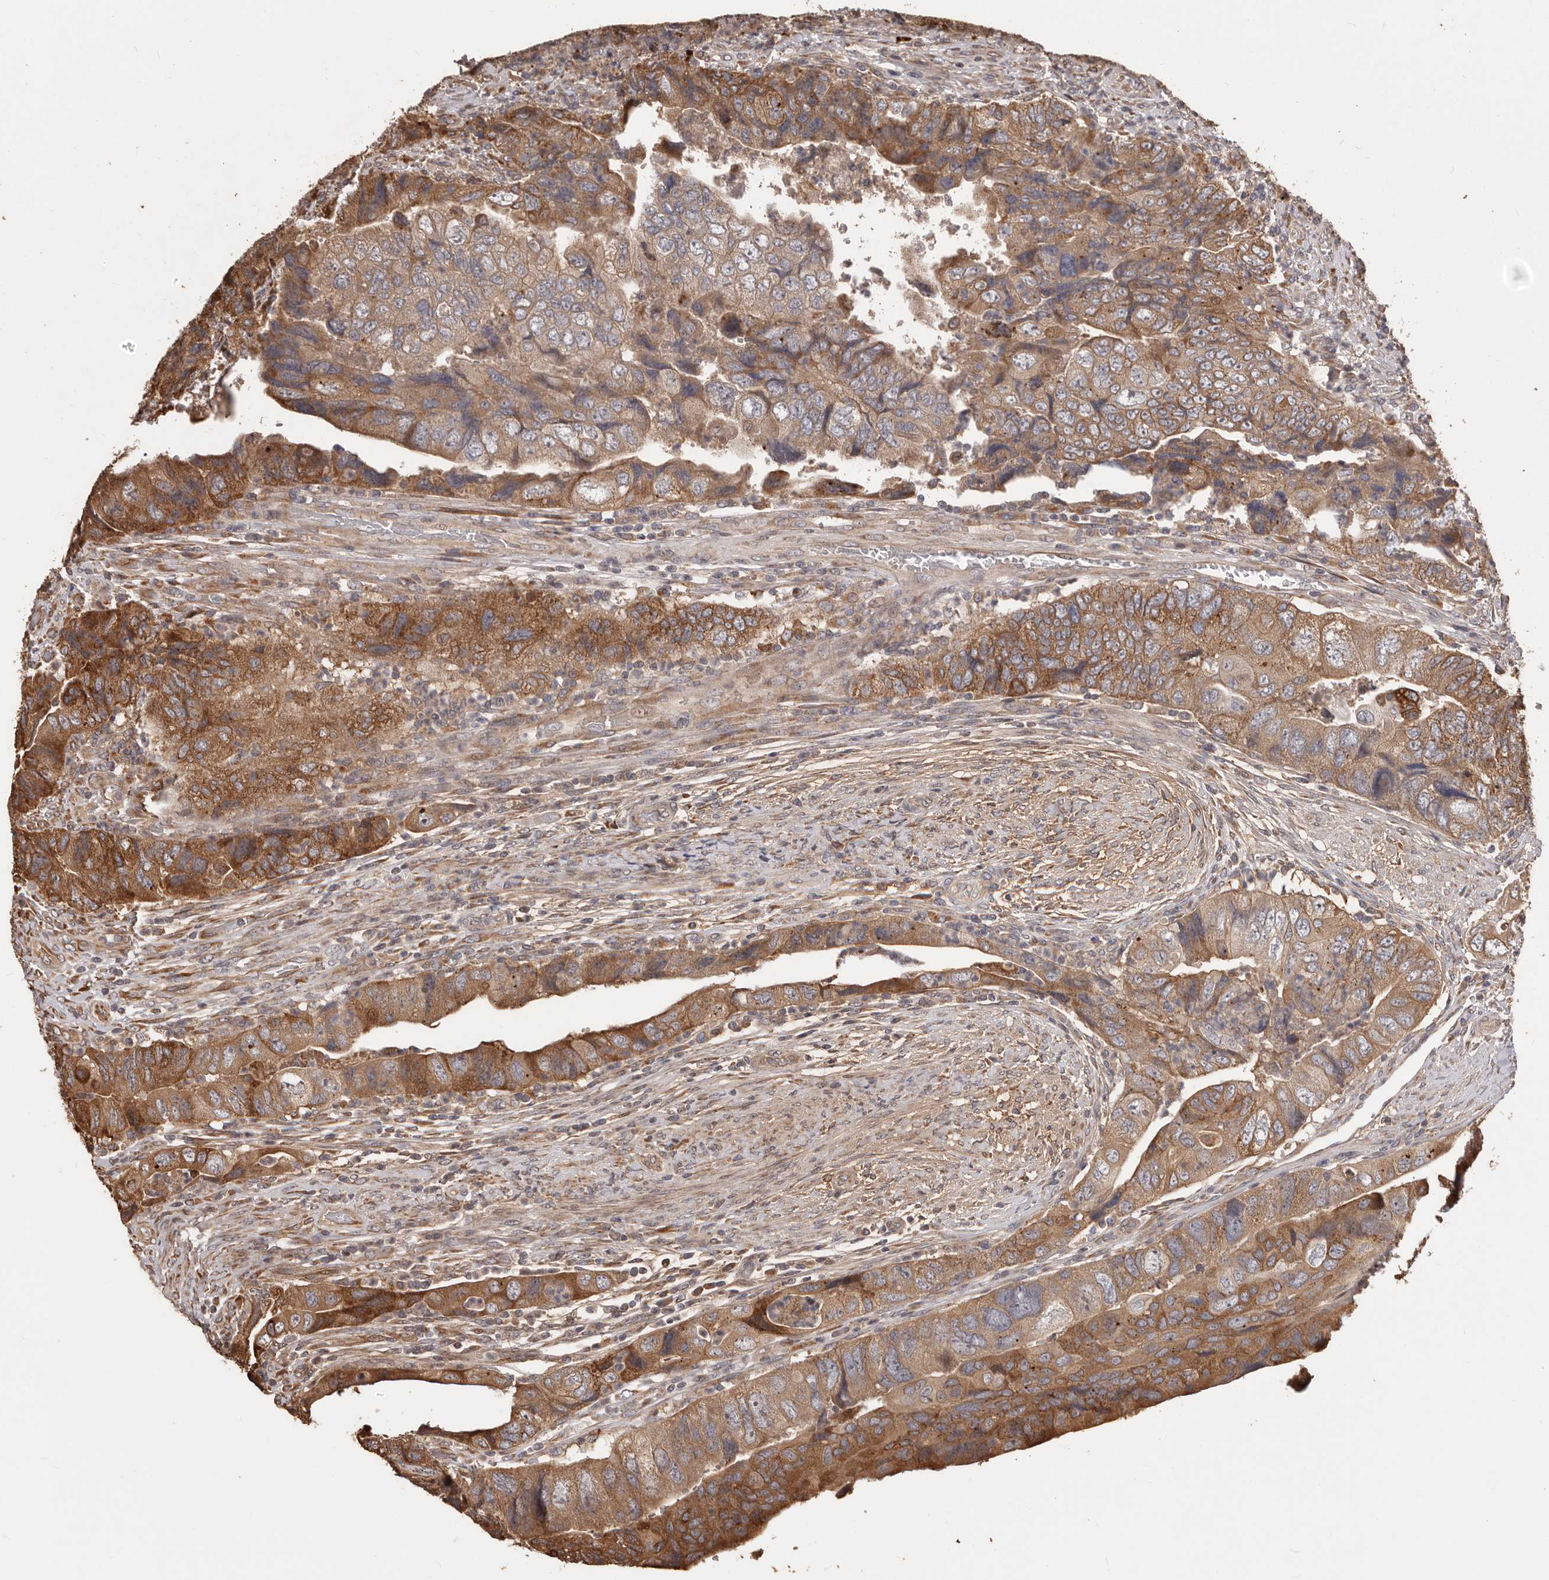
{"staining": {"intensity": "moderate", "quantity": ">75%", "location": "cytoplasmic/membranous"}, "tissue": "colorectal cancer", "cell_type": "Tumor cells", "image_type": "cancer", "snomed": [{"axis": "morphology", "description": "Adenocarcinoma, NOS"}, {"axis": "topography", "description": "Rectum"}], "caption": "Protein expression by immunohistochemistry (IHC) shows moderate cytoplasmic/membranous positivity in about >75% of tumor cells in colorectal adenocarcinoma.", "gene": "MTO1", "patient": {"sex": "male", "age": 63}}